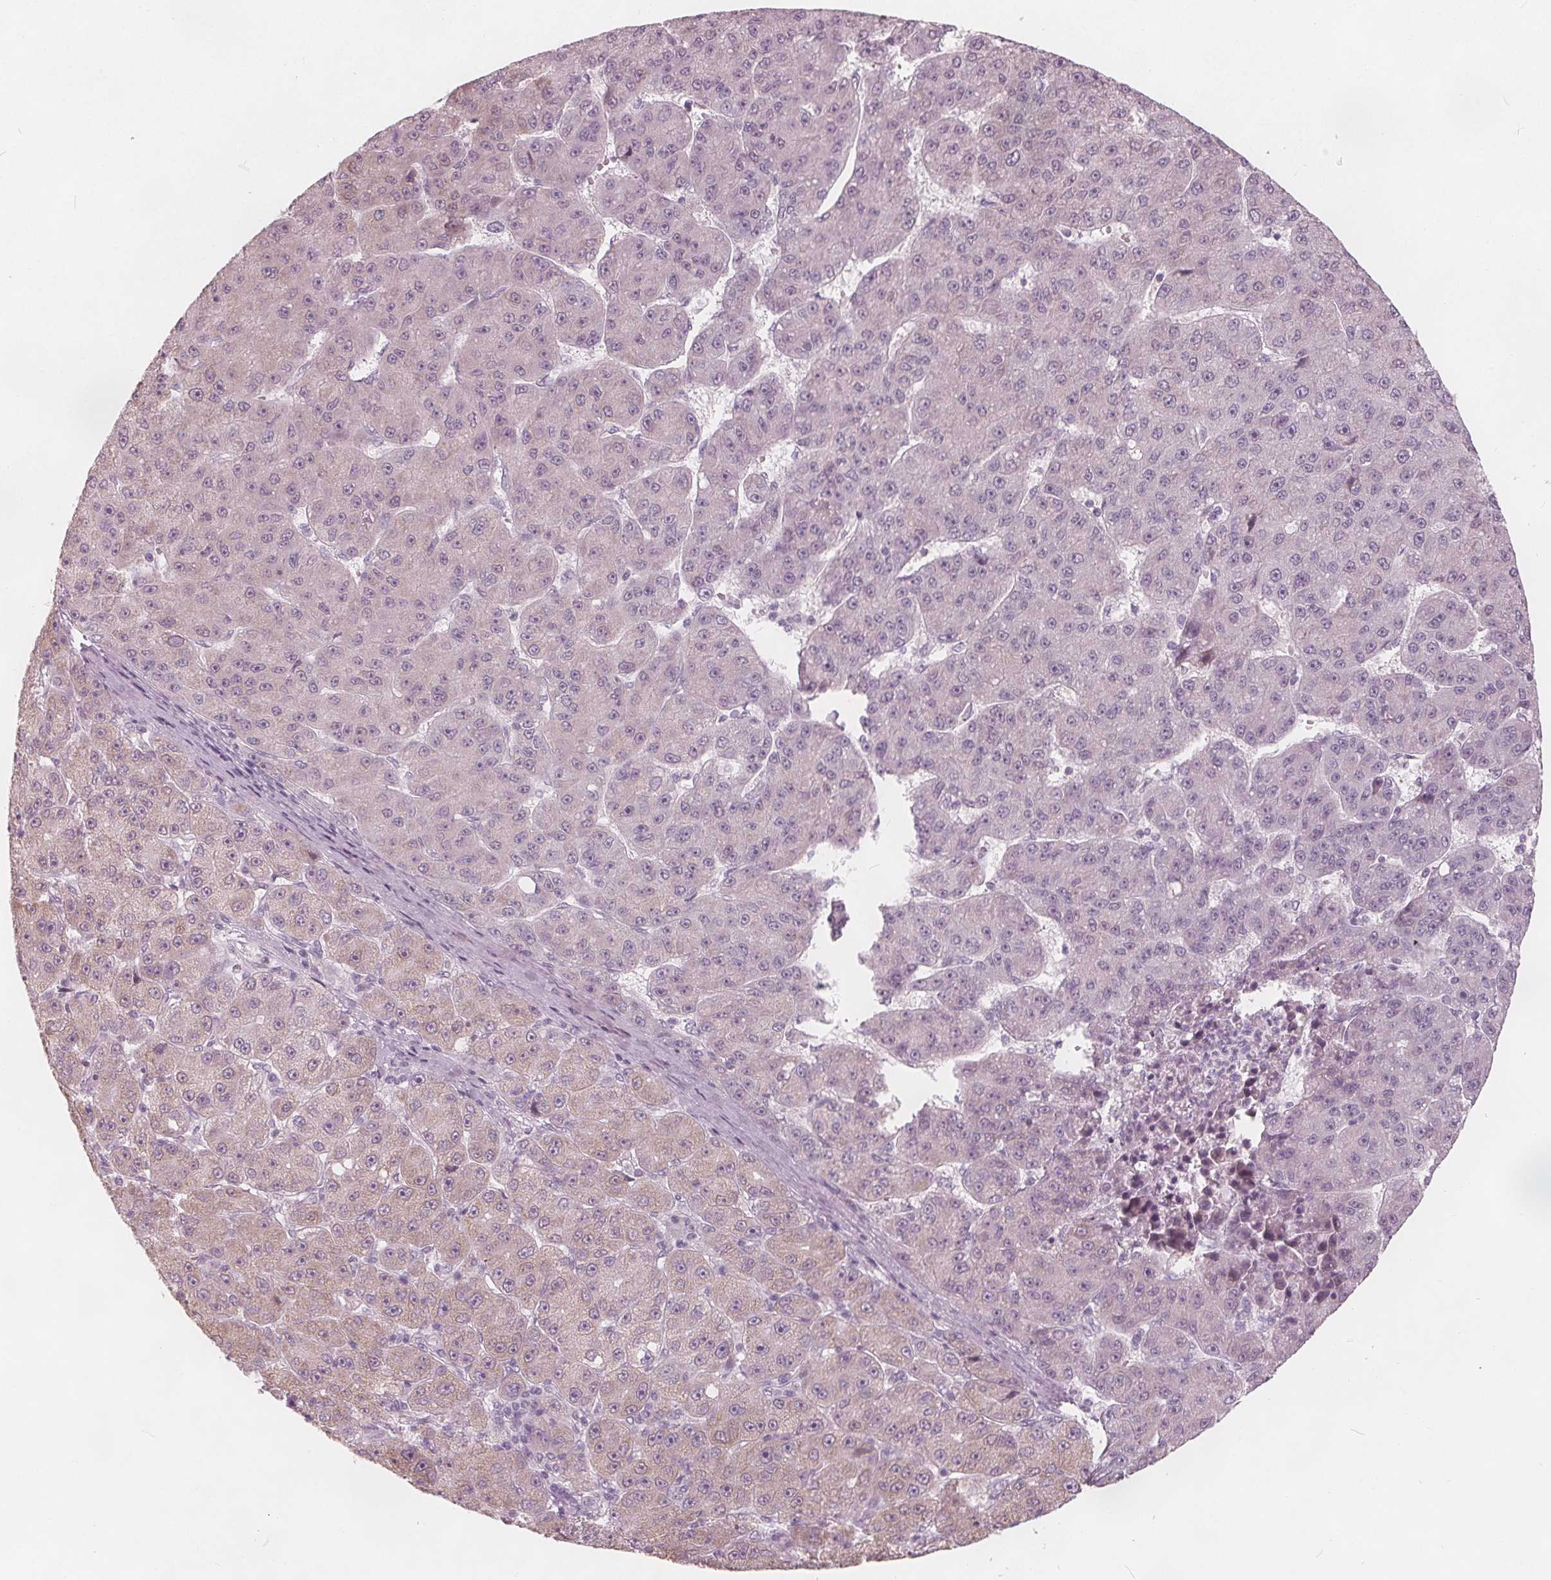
{"staining": {"intensity": "weak", "quantity": "<25%", "location": "cytoplasmic/membranous"}, "tissue": "liver cancer", "cell_type": "Tumor cells", "image_type": "cancer", "snomed": [{"axis": "morphology", "description": "Carcinoma, Hepatocellular, NOS"}, {"axis": "topography", "description": "Liver"}], "caption": "DAB (3,3'-diaminobenzidine) immunohistochemical staining of human liver cancer (hepatocellular carcinoma) exhibits no significant expression in tumor cells.", "gene": "BRSK1", "patient": {"sex": "male", "age": 67}}